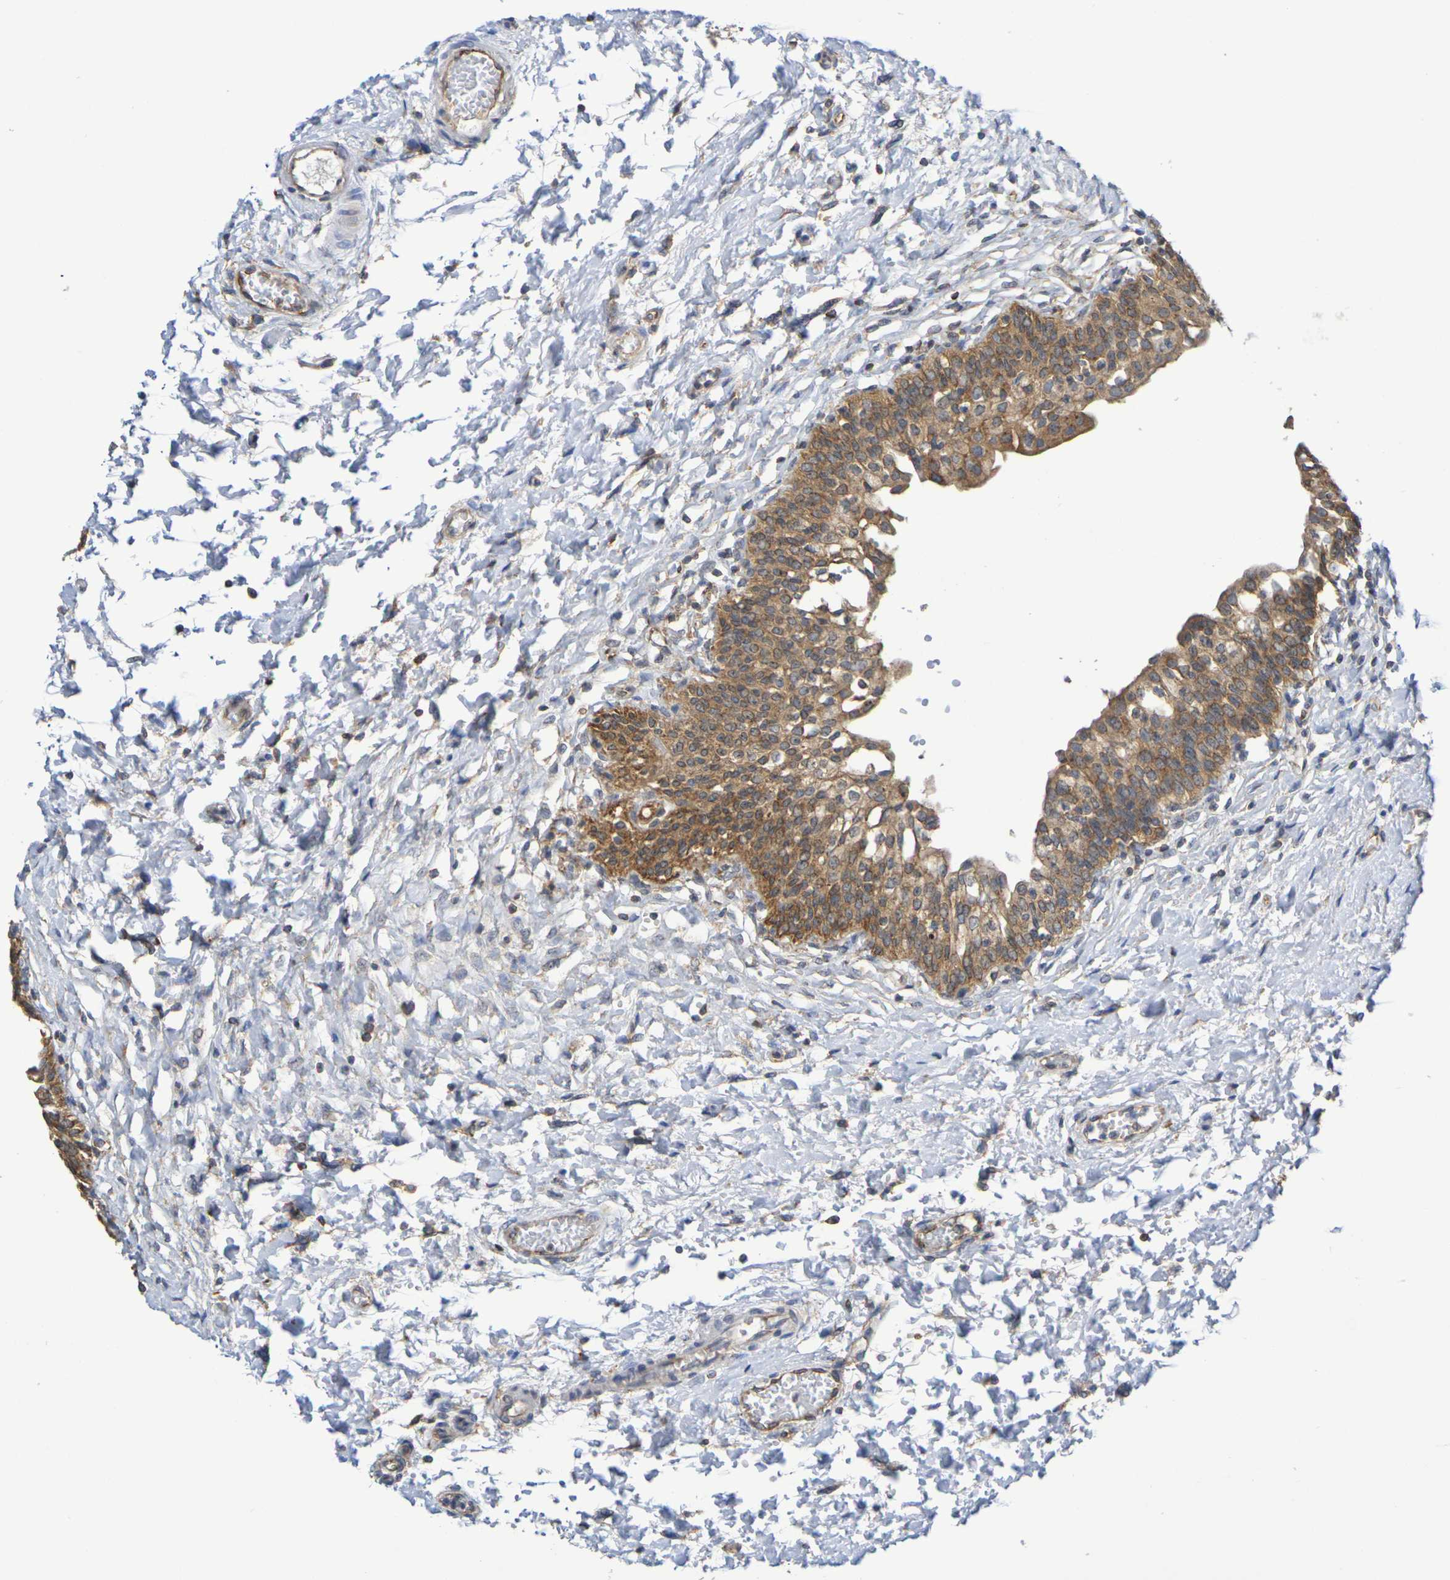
{"staining": {"intensity": "strong", "quantity": ">75%", "location": "cytoplasmic/membranous"}, "tissue": "urinary bladder", "cell_type": "Urothelial cells", "image_type": "normal", "snomed": [{"axis": "morphology", "description": "Normal tissue, NOS"}, {"axis": "topography", "description": "Urinary bladder"}], "caption": "A high-resolution image shows immunohistochemistry staining of normal urinary bladder, which shows strong cytoplasmic/membranous positivity in approximately >75% of urothelial cells.", "gene": "CHRNB1", "patient": {"sex": "male", "age": 55}}